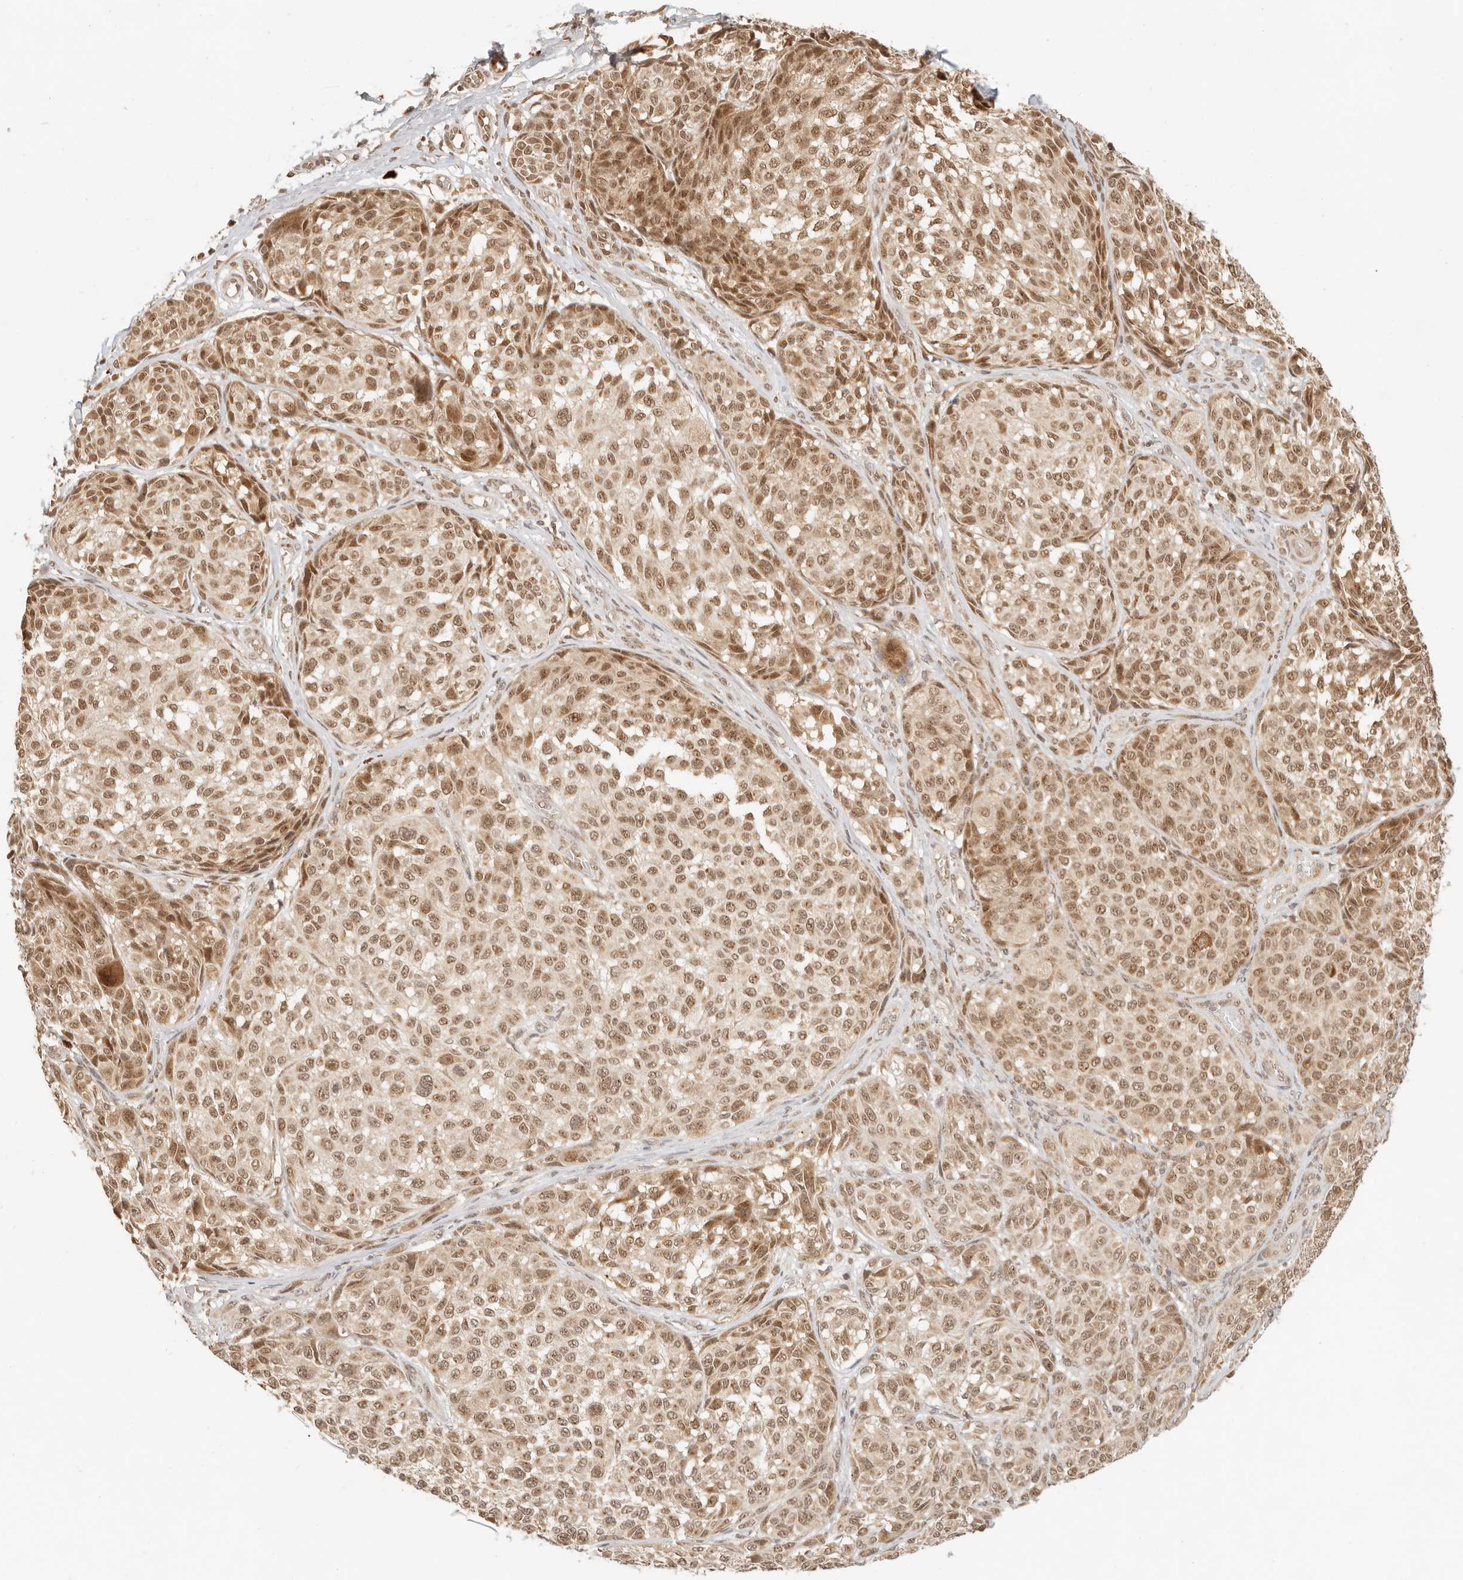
{"staining": {"intensity": "moderate", "quantity": ">75%", "location": "nuclear"}, "tissue": "melanoma", "cell_type": "Tumor cells", "image_type": "cancer", "snomed": [{"axis": "morphology", "description": "Malignant melanoma, NOS"}, {"axis": "topography", "description": "Skin"}], "caption": "Approximately >75% of tumor cells in malignant melanoma exhibit moderate nuclear protein staining as visualized by brown immunohistochemical staining.", "gene": "INTS11", "patient": {"sex": "male", "age": 83}}